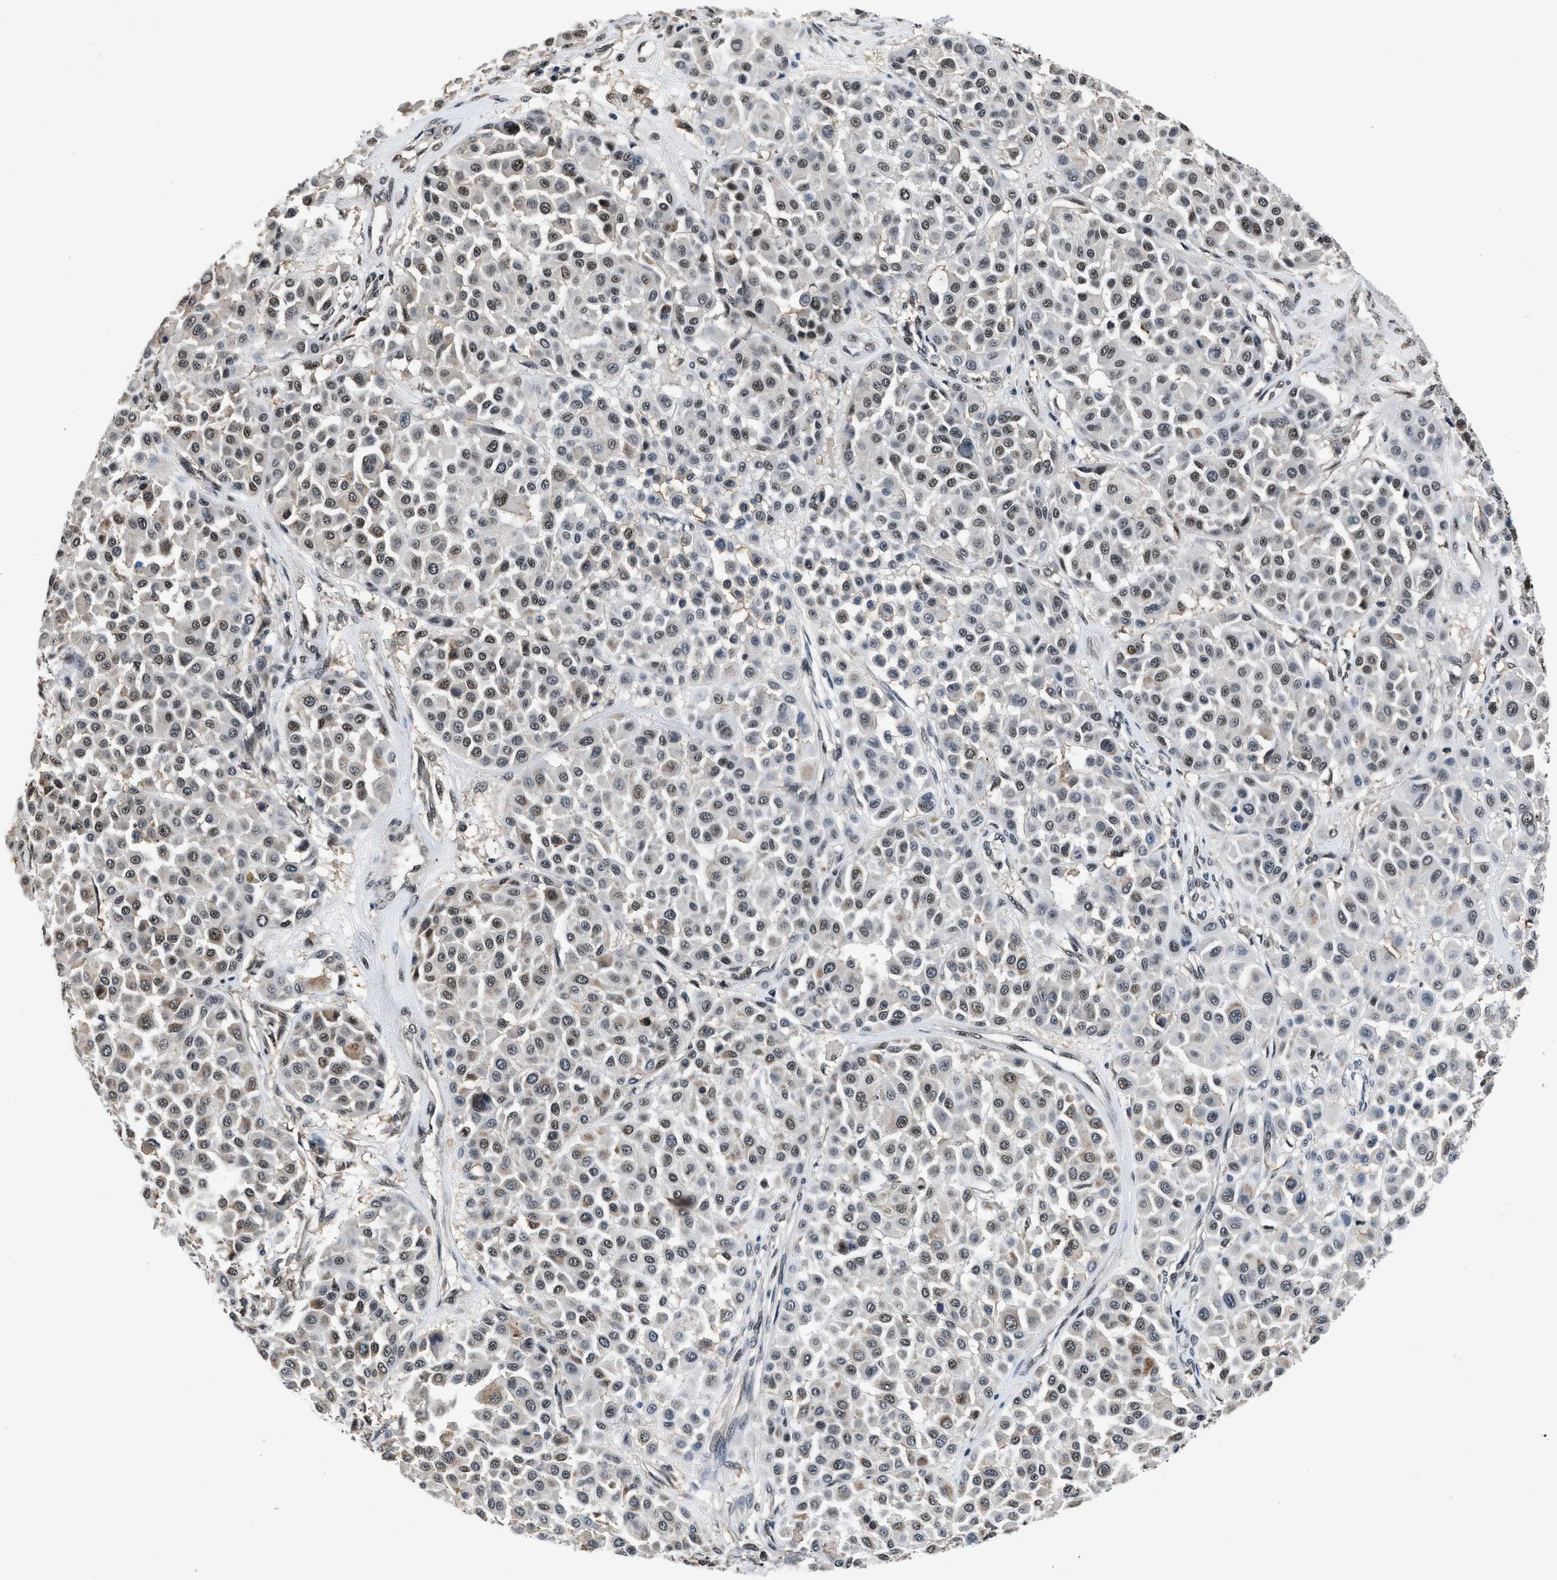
{"staining": {"intensity": "strong", "quantity": "25%-75%", "location": "nuclear"}, "tissue": "melanoma", "cell_type": "Tumor cells", "image_type": "cancer", "snomed": [{"axis": "morphology", "description": "Malignant melanoma, Metastatic site"}, {"axis": "topography", "description": "Soft tissue"}], "caption": "High-power microscopy captured an IHC image of melanoma, revealing strong nuclear positivity in about 25%-75% of tumor cells.", "gene": "HNRNPH2", "patient": {"sex": "male", "age": 41}}